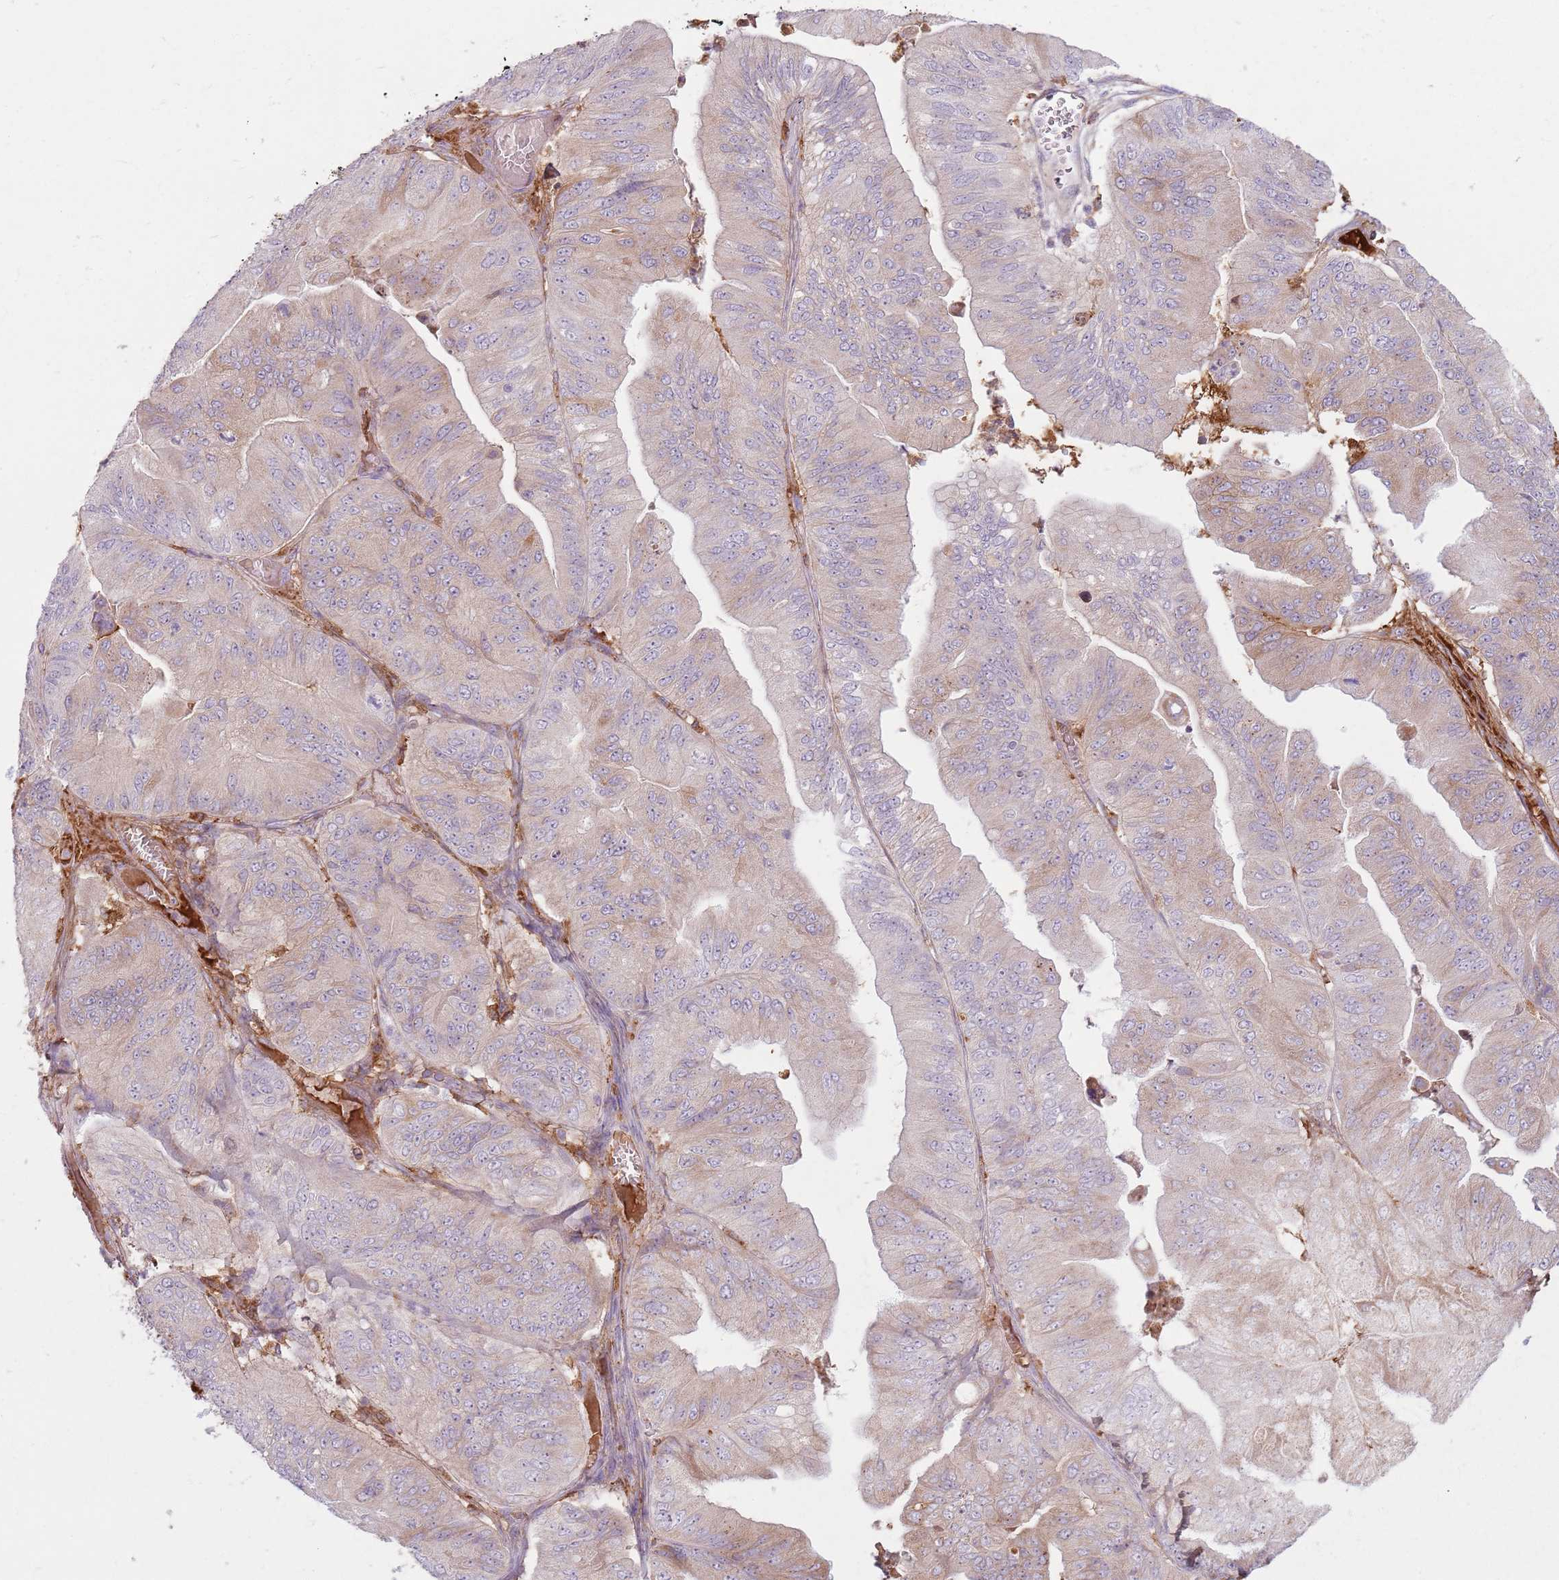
{"staining": {"intensity": "moderate", "quantity": "25%-75%", "location": "cytoplasmic/membranous"}, "tissue": "ovarian cancer", "cell_type": "Tumor cells", "image_type": "cancer", "snomed": [{"axis": "morphology", "description": "Cystadenocarcinoma, mucinous, NOS"}, {"axis": "topography", "description": "Ovary"}], "caption": "A brown stain labels moderate cytoplasmic/membranous staining of a protein in mucinous cystadenocarcinoma (ovarian) tumor cells. Nuclei are stained in blue.", "gene": "COLGALT1", "patient": {"sex": "female", "age": 61}}